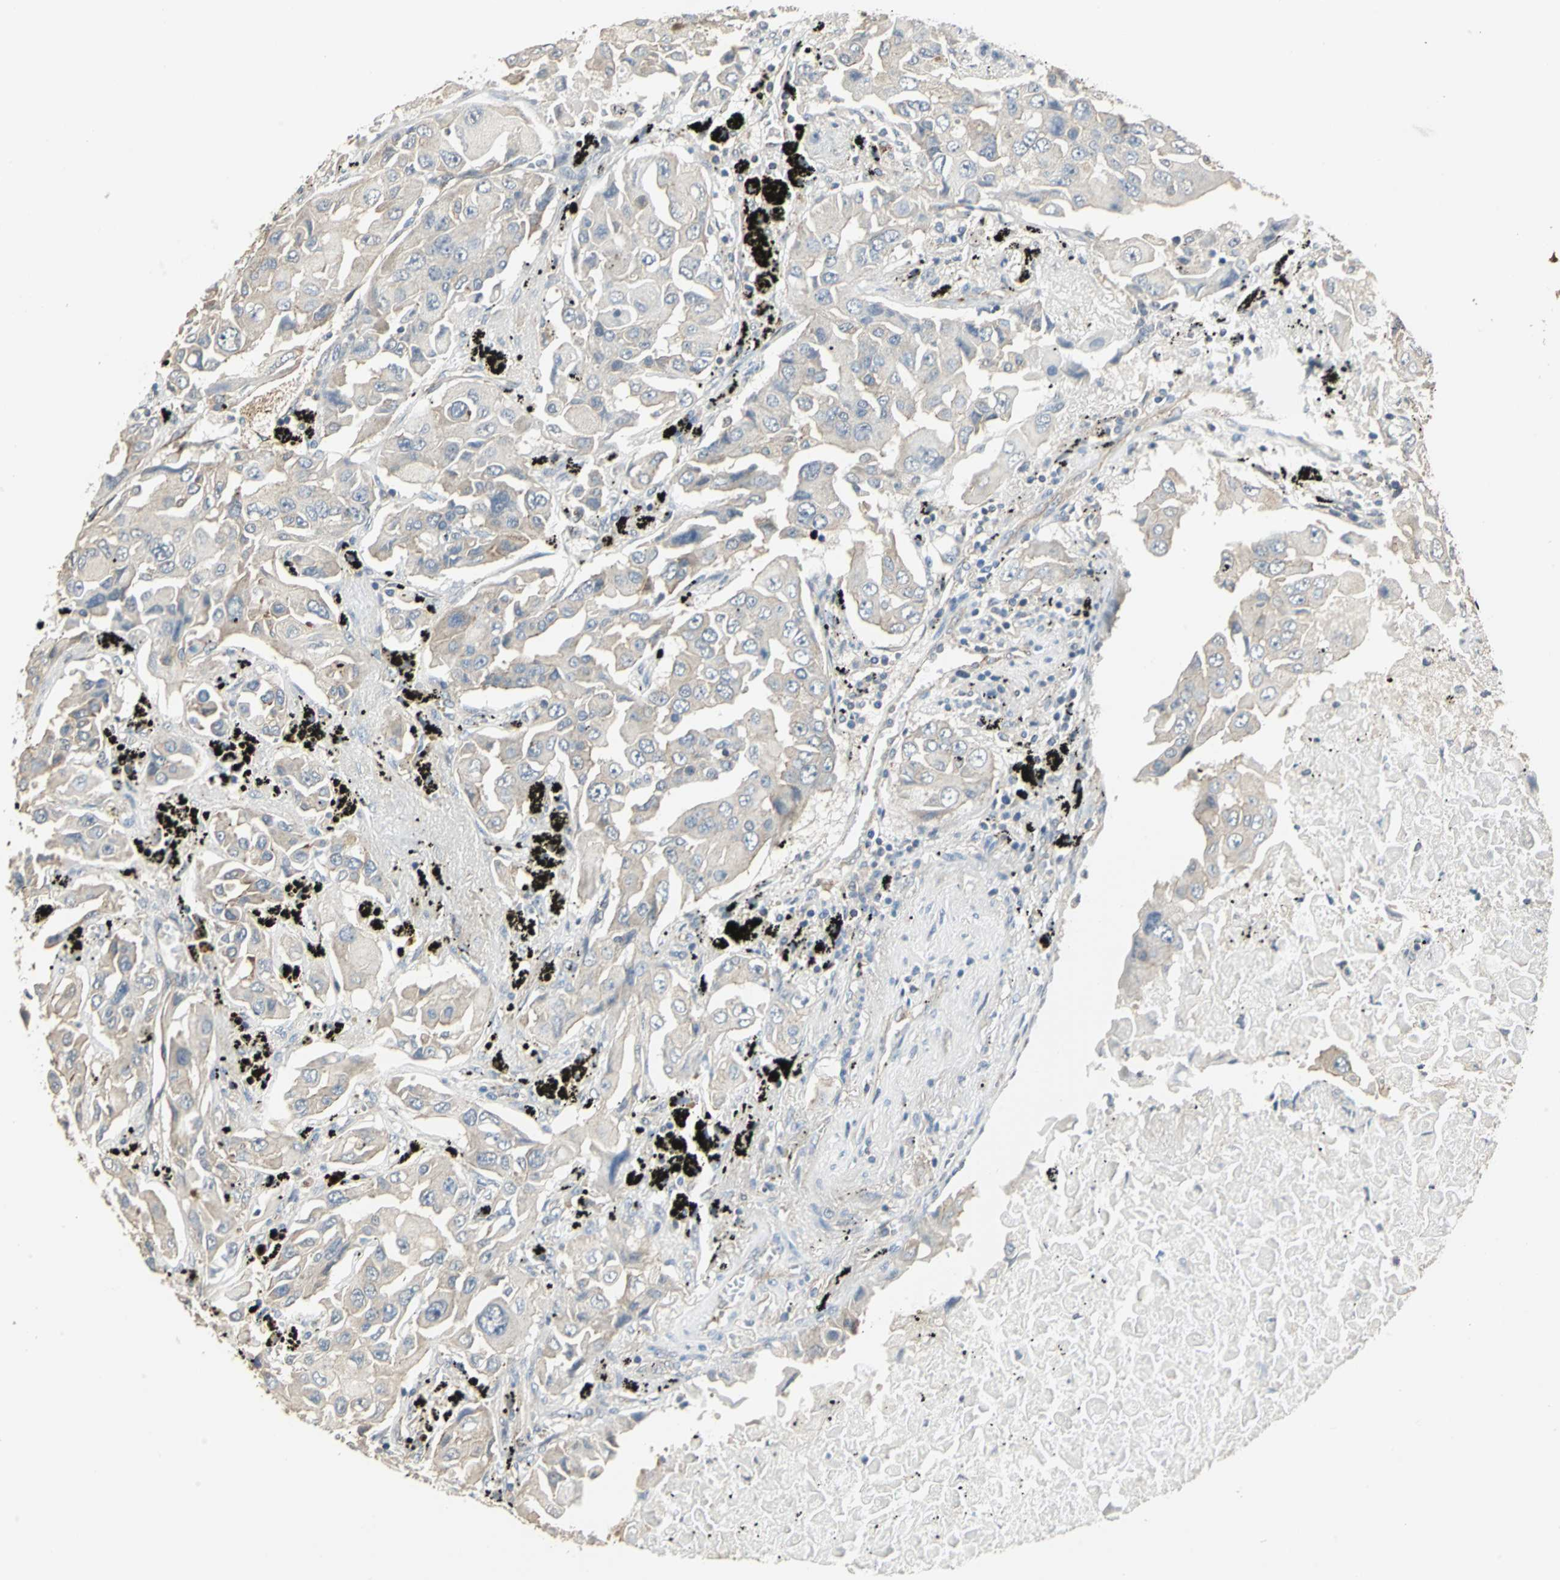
{"staining": {"intensity": "weak", "quantity": "25%-75%", "location": "cytoplasmic/membranous"}, "tissue": "lung cancer", "cell_type": "Tumor cells", "image_type": "cancer", "snomed": [{"axis": "morphology", "description": "Adenocarcinoma, NOS"}, {"axis": "topography", "description": "Lung"}], "caption": "Brown immunohistochemical staining in lung cancer demonstrates weak cytoplasmic/membranous expression in approximately 25%-75% of tumor cells.", "gene": "RAPGEF1", "patient": {"sex": "female", "age": 65}}